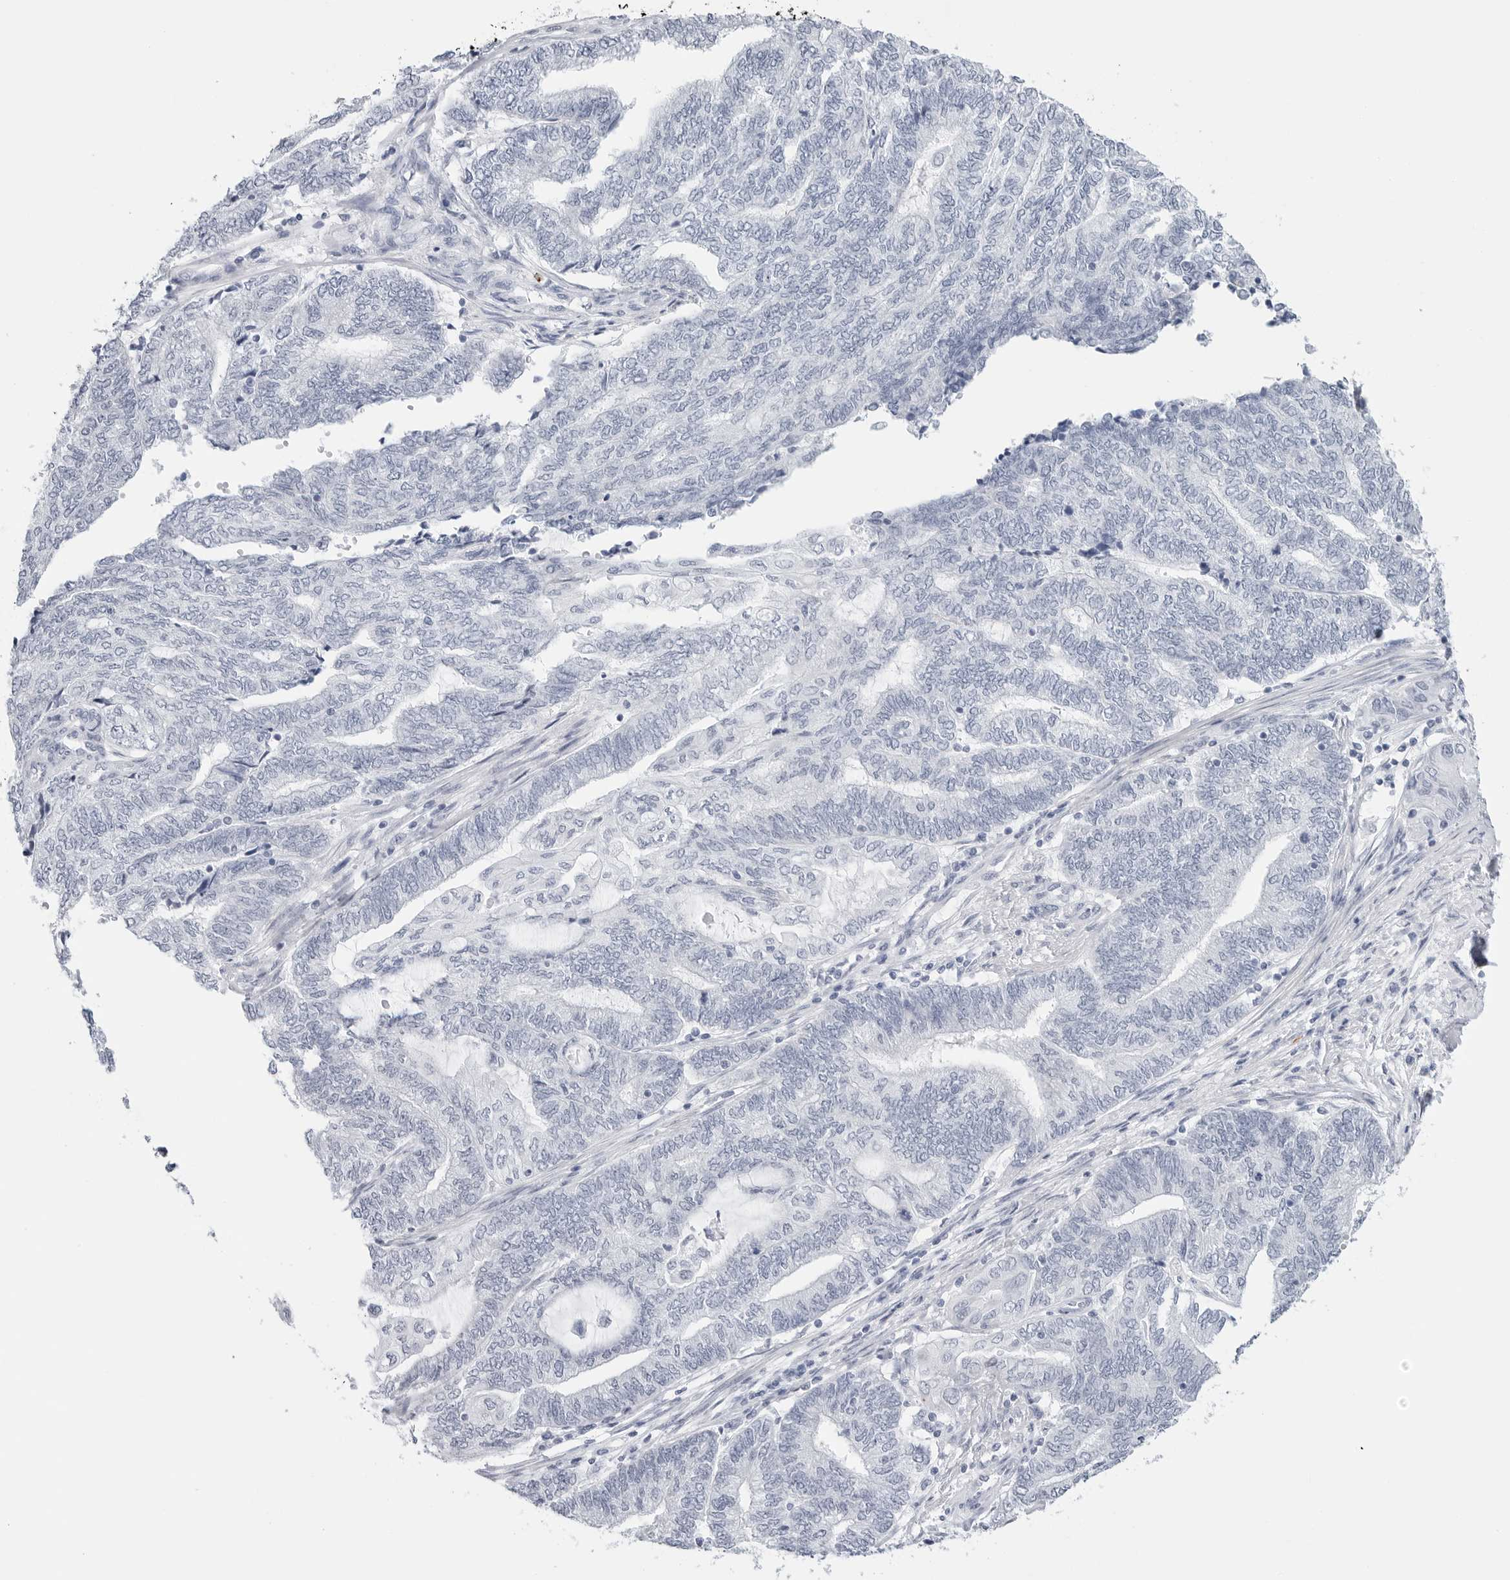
{"staining": {"intensity": "negative", "quantity": "none", "location": "none"}, "tissue": "endometrial cancer", "cell_type": "Tumor cells", "image_type": "cancer", "snomed": [{"axis": "morphology", "description": "Adenocarcinoma, NOS"}, {"axis": "topography", "description": "Uterus"}, {"axis": "topography", "description": "Endometrium"}], "caption": "Protein analysis of adenocarcinoma (endometrial) displays no significant positivity in tumor cells.", "gene": "HSPB7", "patient": {"sex": "female", "age": 70}}